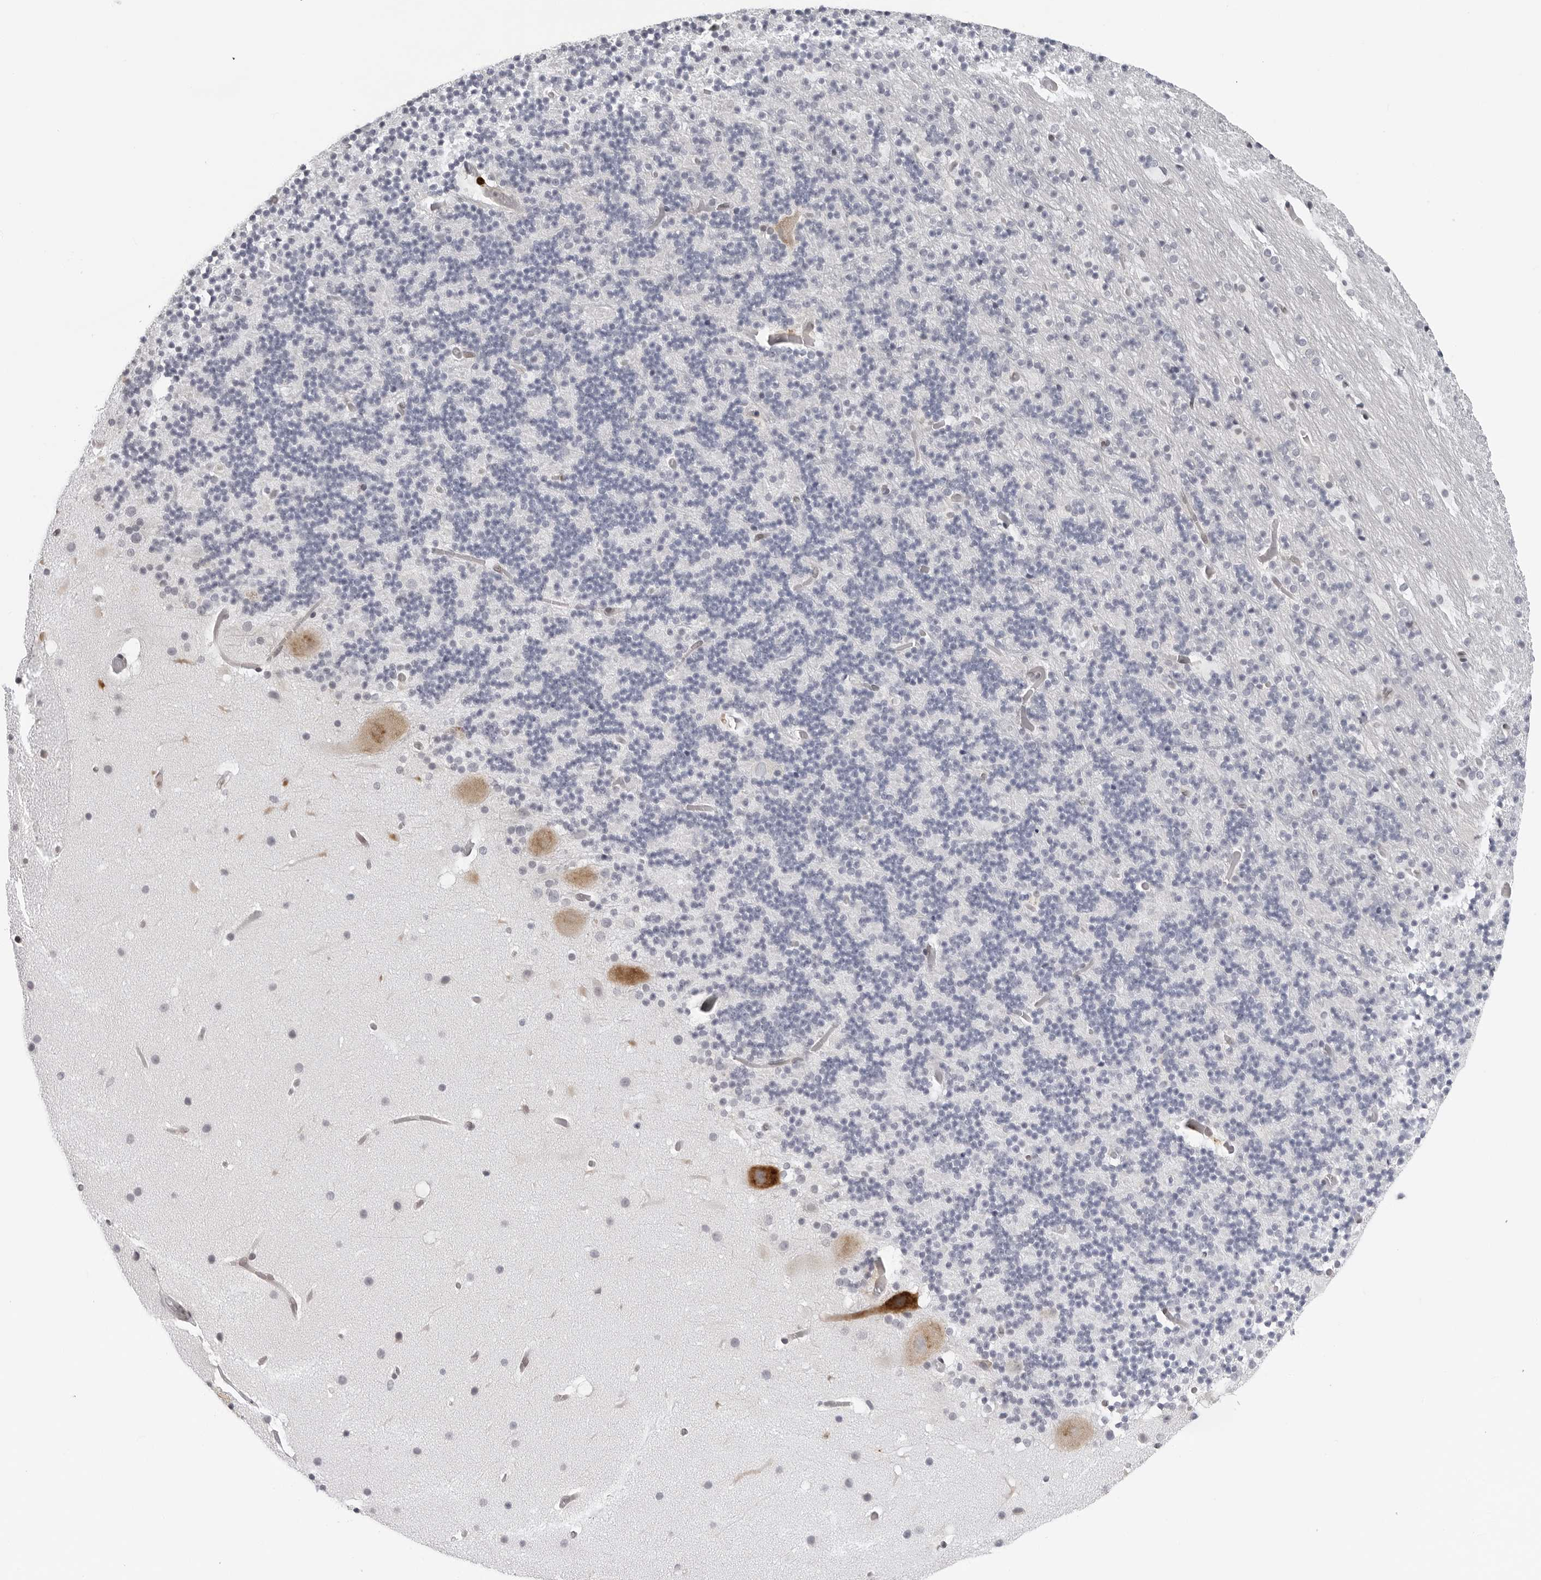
{"staining": {"intensity": "negative", "quantity": "none", "location": "none"}, "tissue": "cerebellum", "cell_type": "Cells in granular layer", "image_type": "normal", "snomed": [{"axis": "morphology", "description": "Normal tissue, NOS"}, {"axis": "topography", "description": "Cerebellum"}], "caption": "Immunohistochemical staining of normal cerebellum shows no significant staining in cells in granular layer.", "gene": "CASP7", "patient": {"sex": "male", "age": 57}}